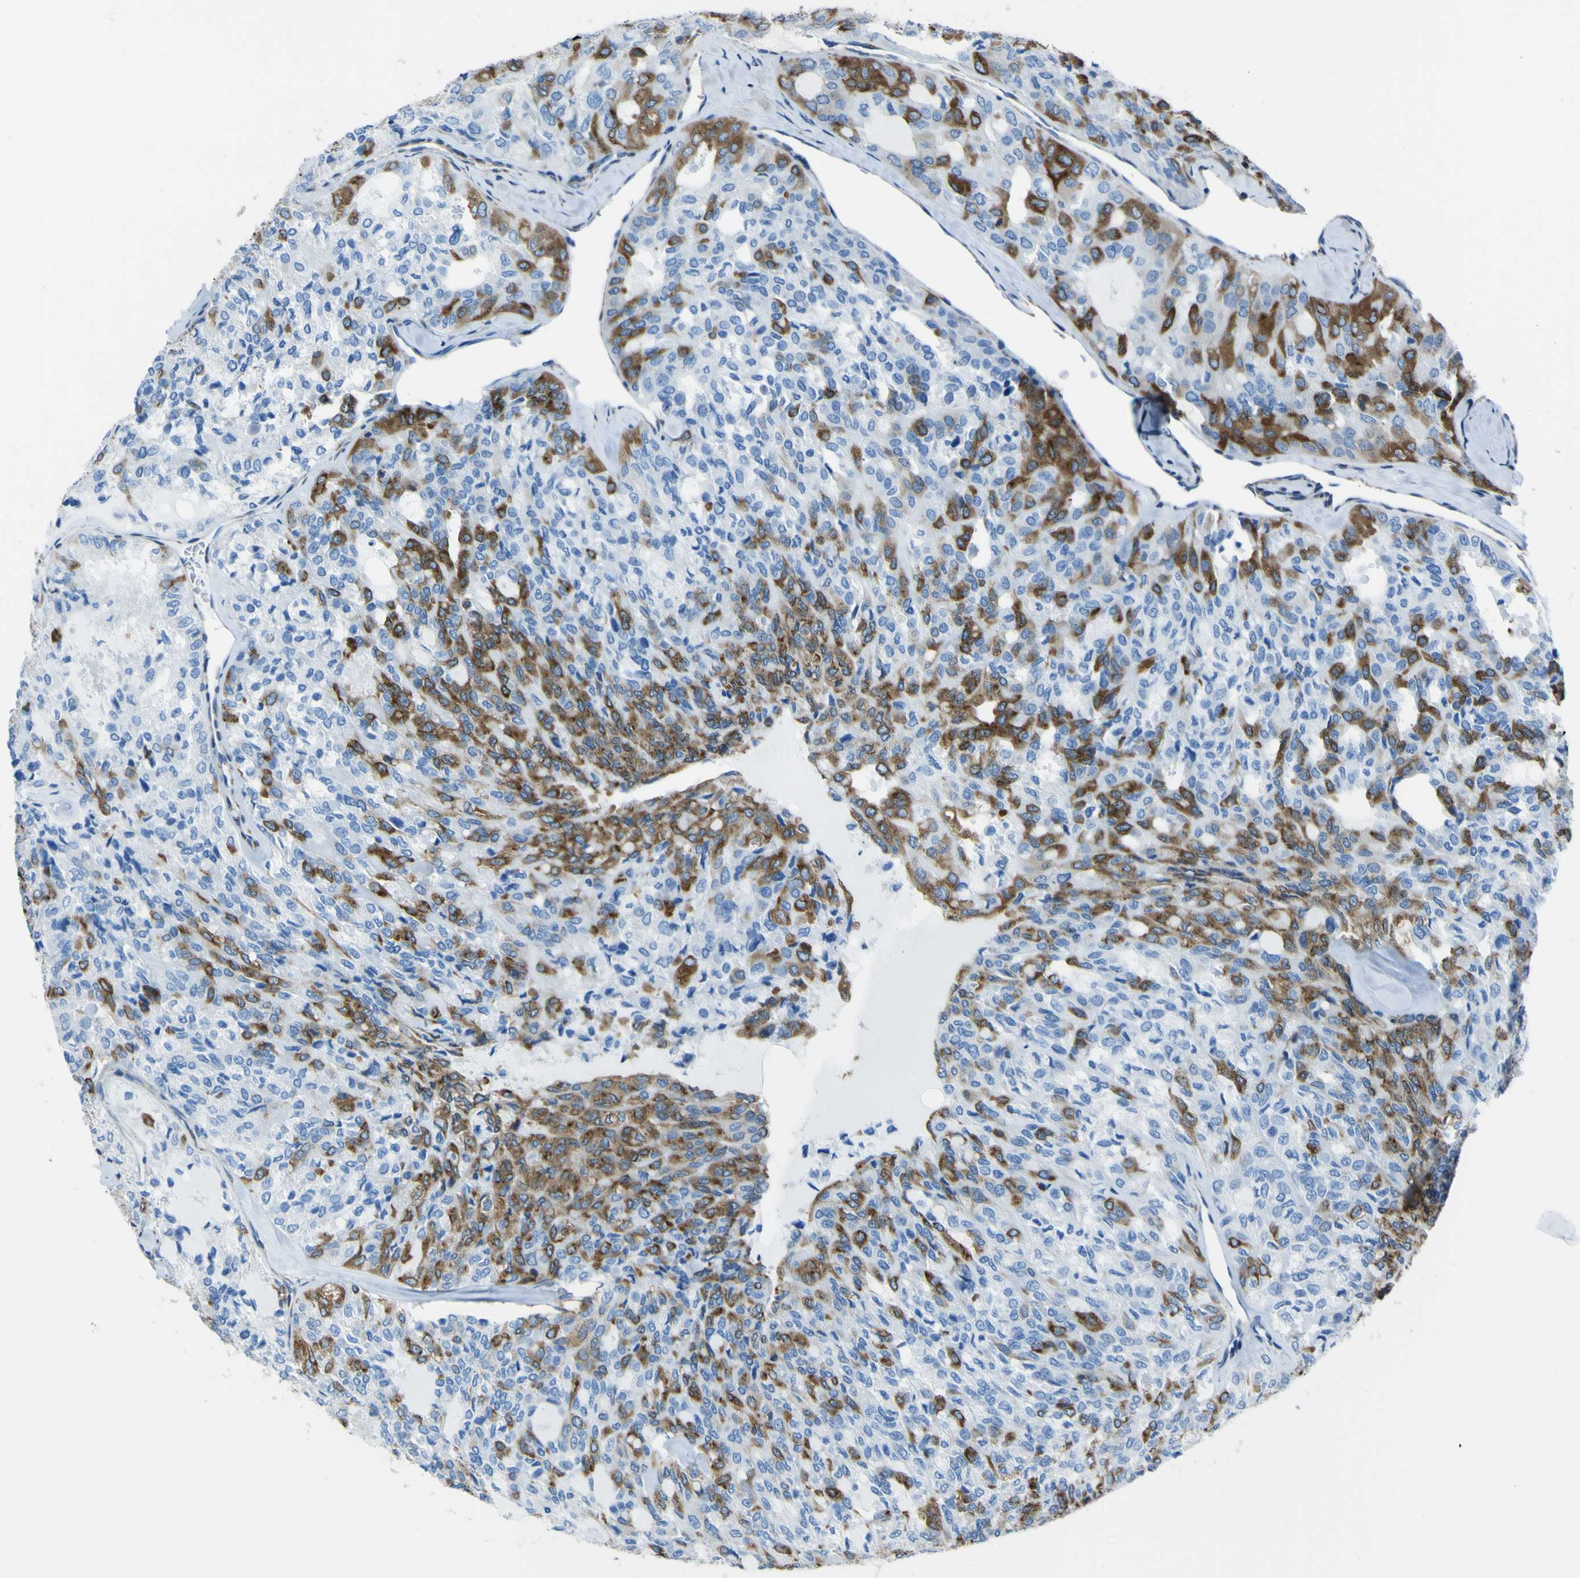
{"staining": {"intensity": "strong", "quantity": "25%-75%", "location": "cytoplasmic/membranous"}, "tissue": "thyroid cancer", "cell_type": "Tumor cells", "image_type": "cancer", "snomed": [{"axis": "morphology", "description": "Follicular adenoma carcinoma, NOS"}, {"axis": "topography", "description": "Thyroid gland"}], "caption": "The photomicrograph demonstrates staining of thyroid cancer (follicular adenoma carcinoma), revealing strong cytoplasmic/membranous protein positivity (brown color) within tumor cells. Immunohistochemistry stains the protein in brown and the nuclei are stained blue.", "gene": "STIM1", "patient": {"sex": "male", "age": 75}}